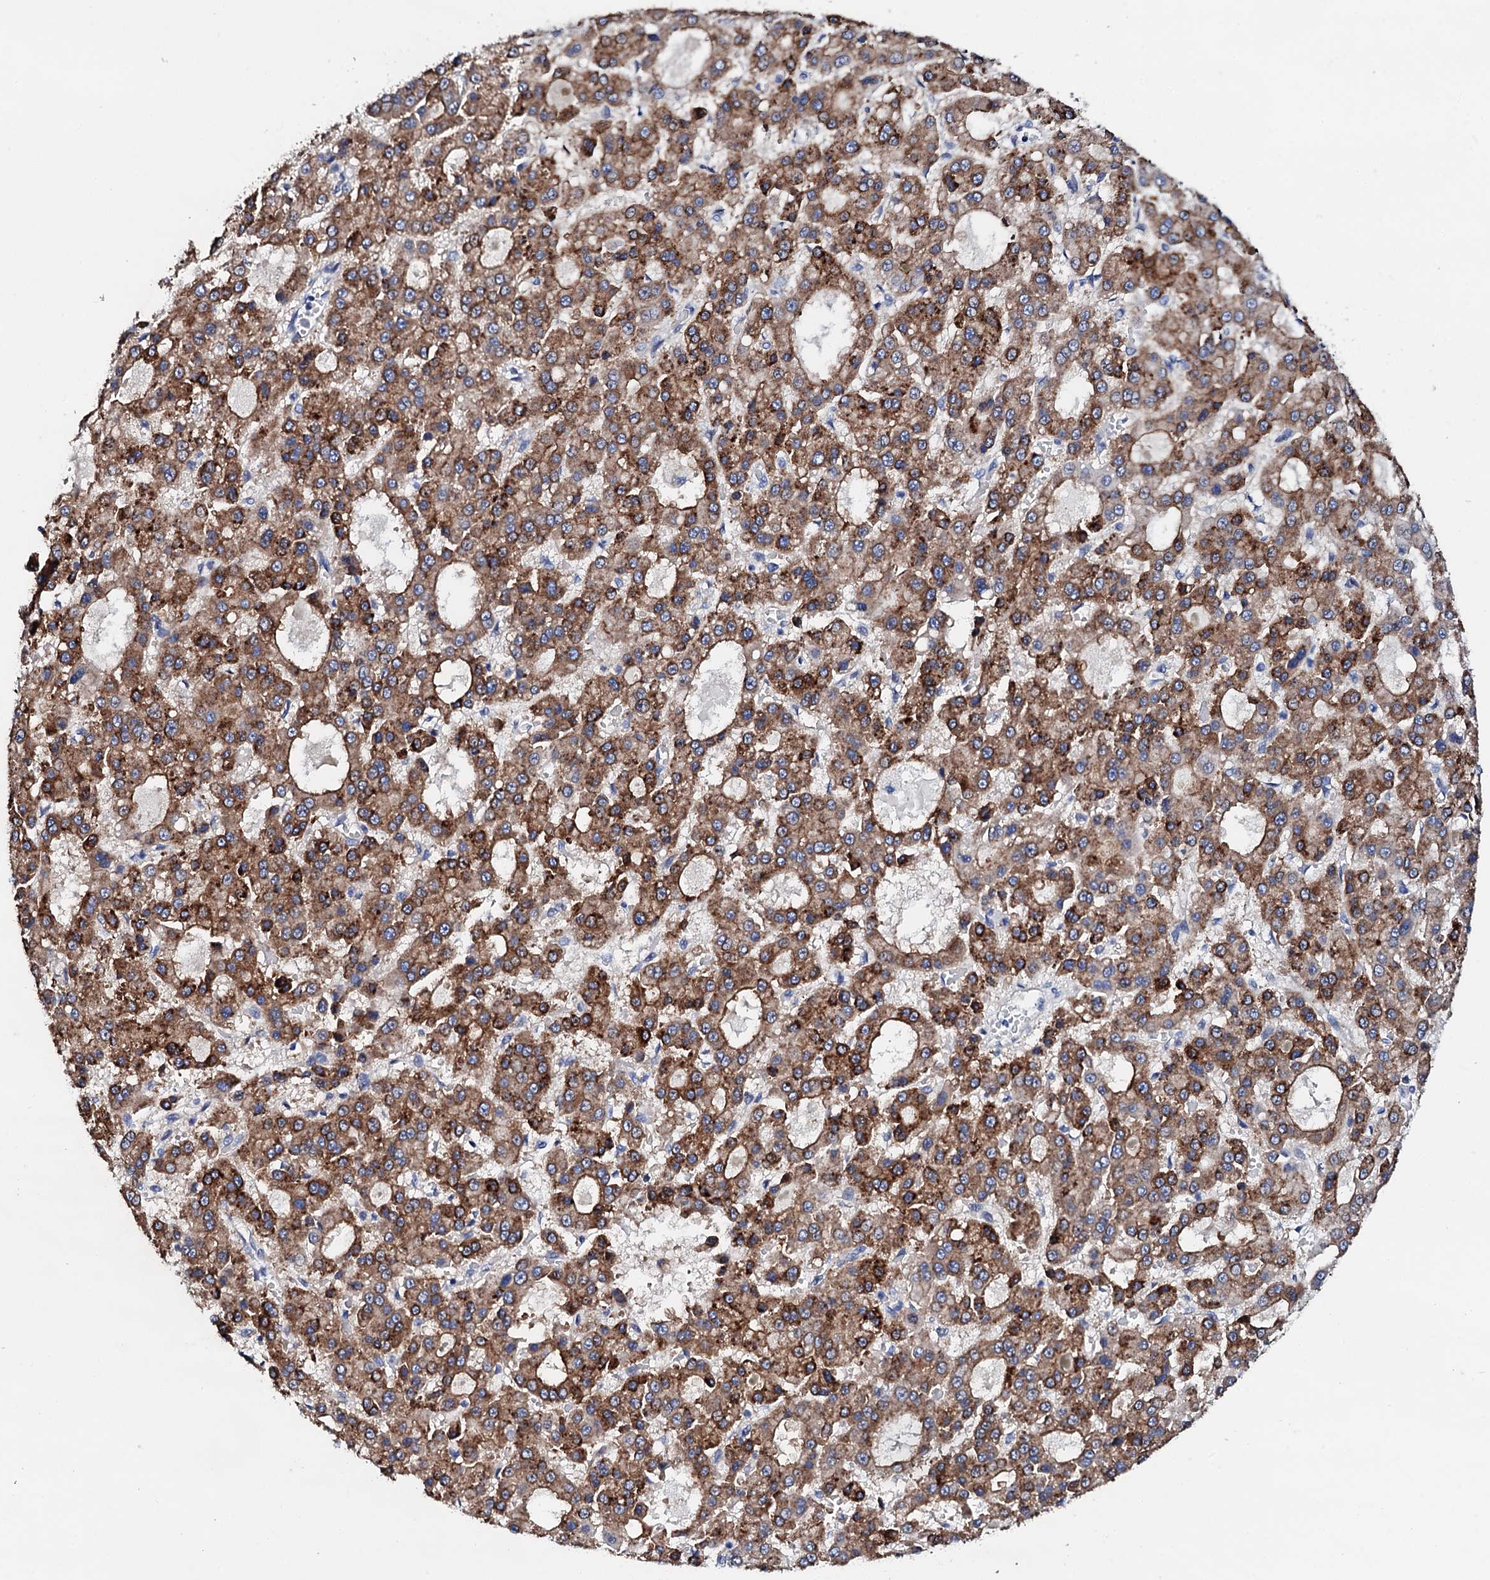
{"staining": {"intensity": "strong", "quantity": ">75%", "location": "cytoplasmic/membranous"}, "tissue": "liver cancer", "cell_type": "Tumor cells", "image_type": "cancer", "snomed": [{"axis": "morphology", "description": "Carcinoma, Hepatocellular, NOS"}, {"axis": "topography", "description": "Liver"}], "caption": "Liver cancer was stained to show a protein in brown. There is high levels of strong cytoplasmic/membranous positivity in about >75% of tumor cells. (DAB (3,3'-diaminobenzidine) IHC with brightfield microscopy, high magnification).", "gene": "TRDN", "patient": {"sex": "male", "age": 70}}